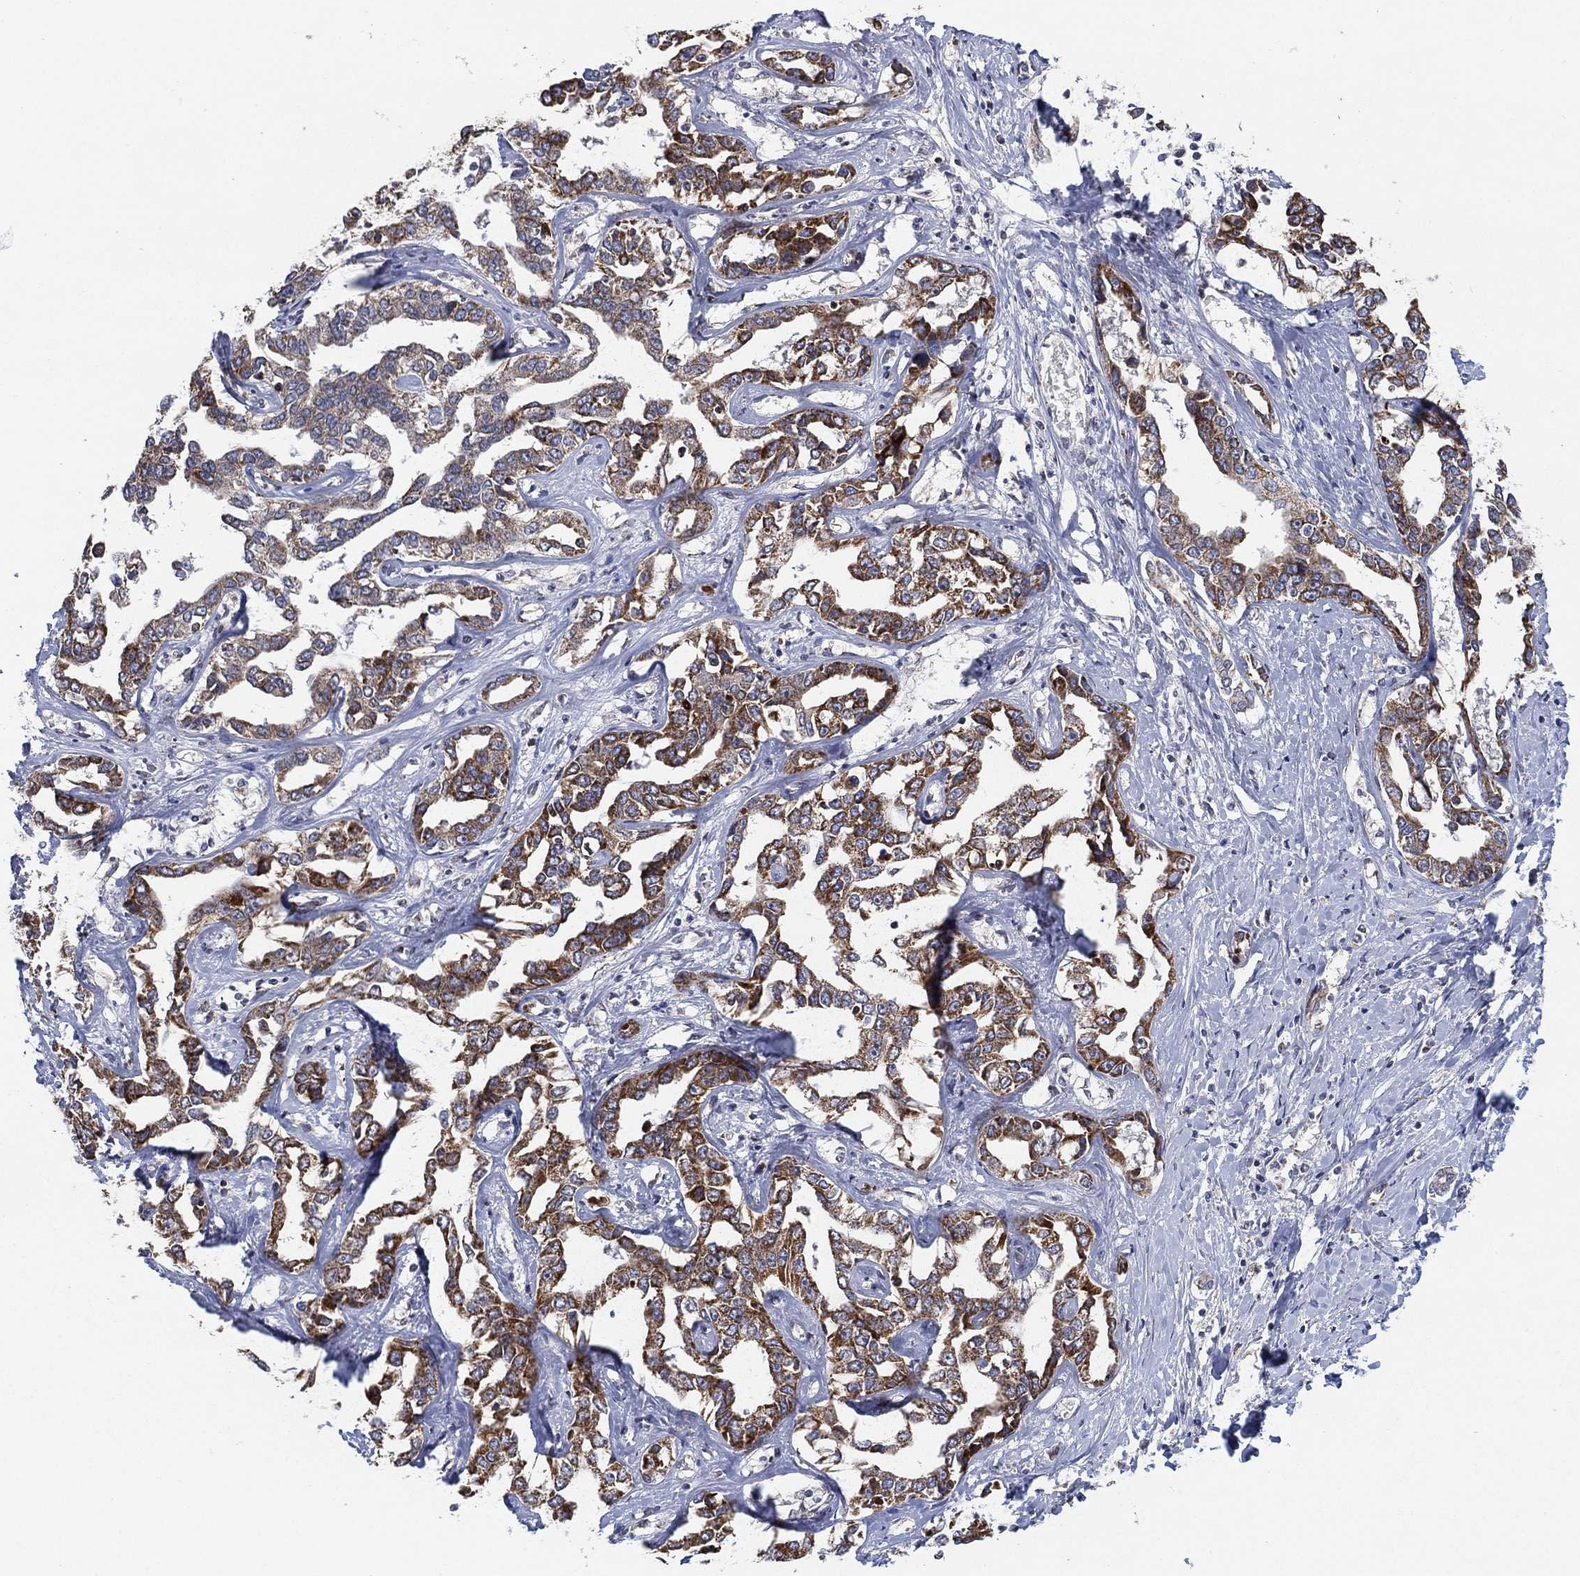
{"staining": {"intensity": "strong", "quantity": "25%-75%", "location": "cytoplasmic/membranous"}, "tissue": "liver cancer", "cell_type": "Tumor cells", "image_type": "cancer", "snomed": [{"axis": "morphology", "description": "Cholangiocarcinoma"}, {"axis": "topography", "description": "Liver"}], "caption": "This is an image of immunohistochemistry (IHC) staining of liver cholangiocarcinoma, which shows strong staining in the cytoplasmic/membranous of tumor cells.", "gene": "PSMG4", "patient": {"sex": "male", "age": 59}}